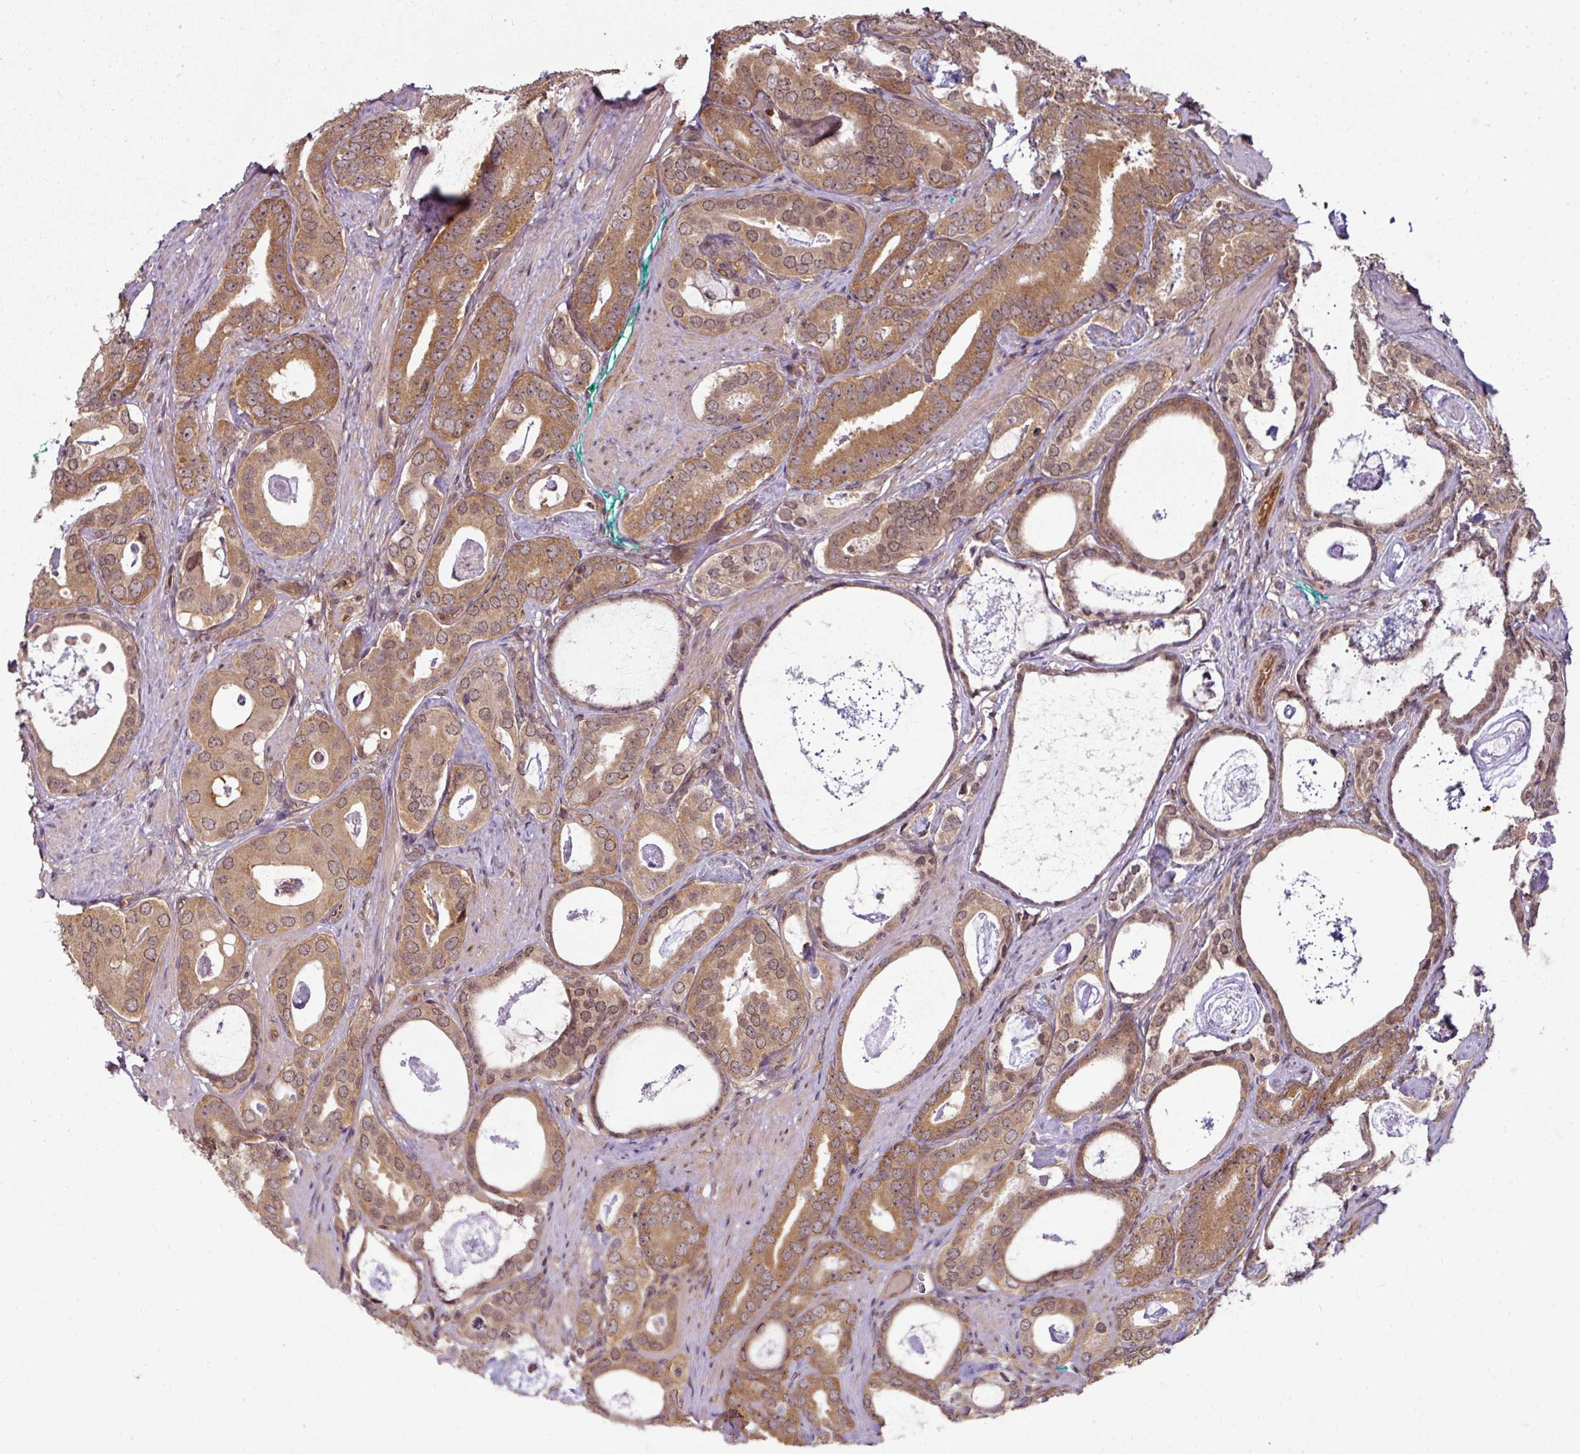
{"staining": {"intensity": "moderate", "quantity": ">75%", "location": "cytoplasmic/membranous,nuclear"}, "tissue": "prostate cancer", "cell_type": "Tumor cells", "image_type": "cancer", "snomed": [{"axis": "morphology", "description": "Adenocarcinoma, Low grade"}, {"axis": "topography", "description": "Prostate"}], "caption": "This photomicrograph displays immunohistochemistry staining of prostate cancer (adenocarcinoma (low-grade)), with medium moderate cytoplasmic/membranous and nuclear expression in about >75% of tumor cells.", "gene": "ANKRD18A", "patient": {"sex": "male", "age": 71}}